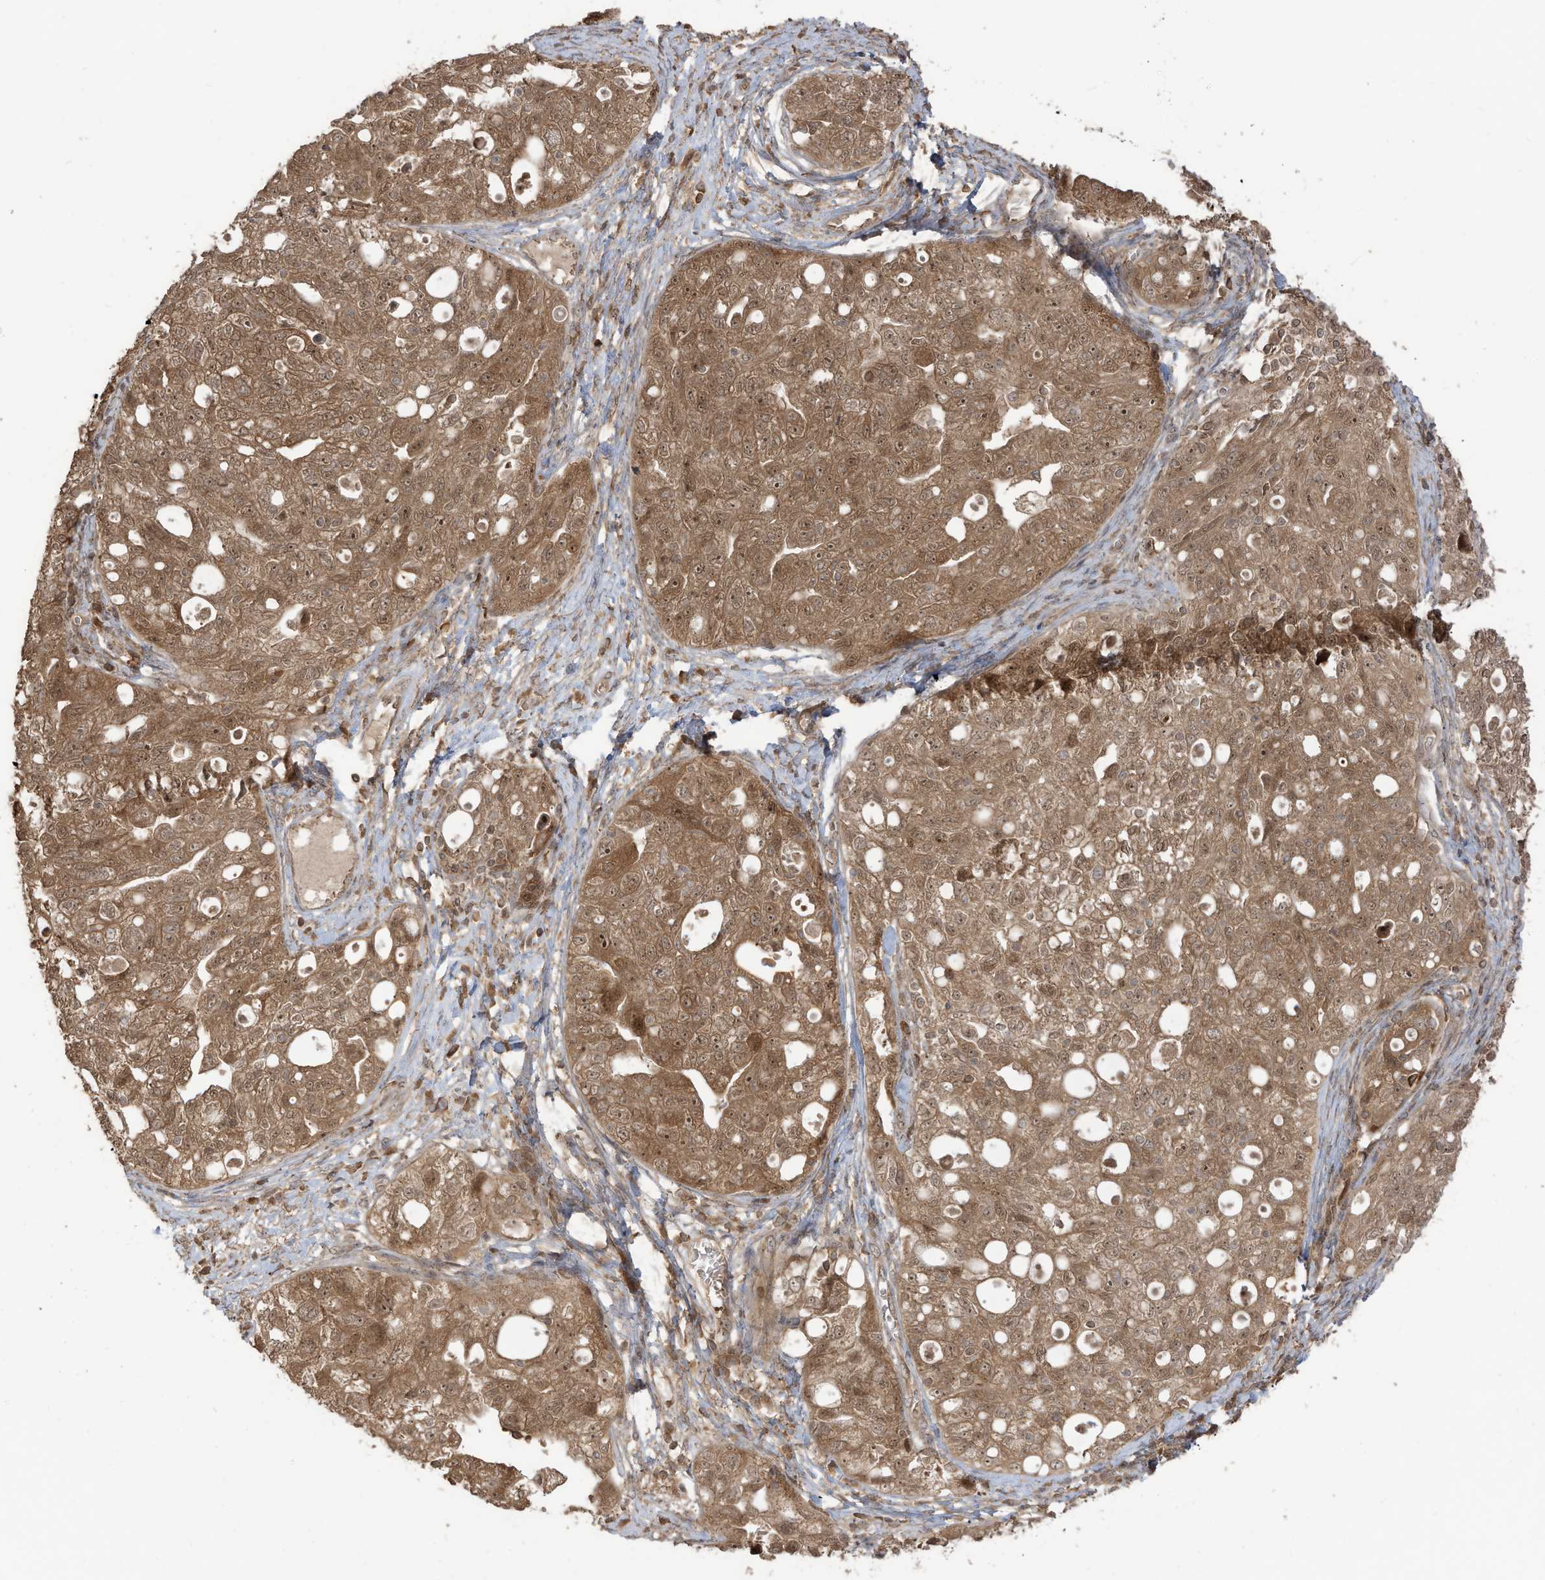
{"staining": {"intensity": "moderate", "quantity": ">75%", "location": "cytoplasmic/membranous,nuclear"}, "tissue": "ovarian cancer", "cell_type": "Tumor cells", "image_type": "cancer", "snomed": [{"axis": "morphology", "description": "Carcinoma, NOS"}, {"axis": "morphology", "description": "Cystadenocarcinoma, serous, NOS"}, {"axis": "topography", "description": "Ovary"}], "caption": "The photomicrograph reveals a brown stain indicating the presence of a protein in the cytoplasmic/membranous and nuclear of tumor cells in ovarian cancer.", "gene": "CARF", "patient": {"sex": "female", "age": 69}}